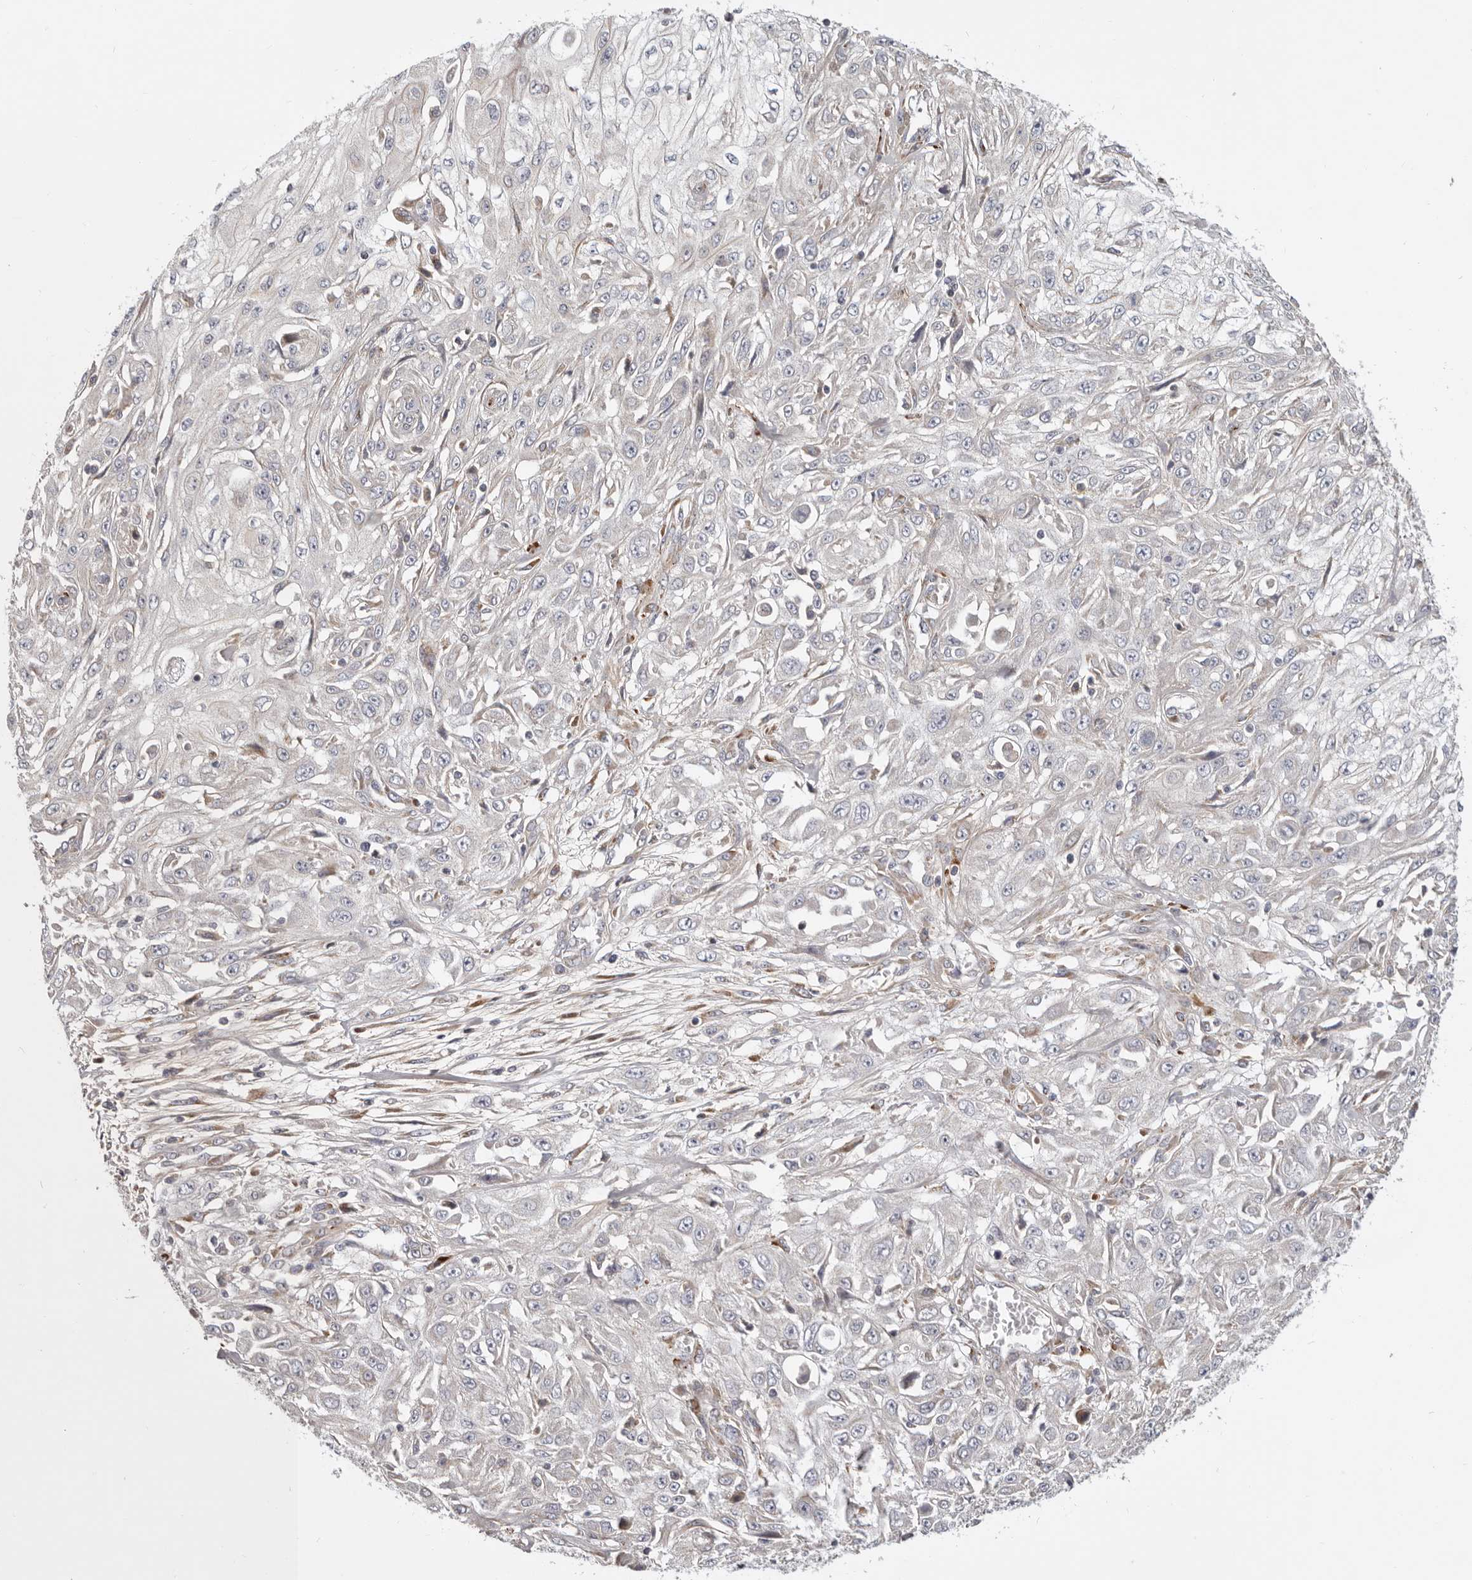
{"staining": {"intensity": "negative", "quantity": "none", "location": "none"}, "tissue": "skin cancer", "cell_type": "Tumor cells", "image_type": "cancer", "snomed": [{"axis": "morphology", "description": "Squamous cell carcinoma, NOS"}, {"axis": "morphology", "description": "Squamous cell carcinoma, metastatic, NOS"}, {"axis": "topography", "description": "Skin"}, {"axis": "topography", "description": "Lymph node"}], "caption": "Tumor cells are negative for brown protein staining in skin squamous cell carcinoma.", "gene": "MRPS10", "patient": {"sex": "male", "age": 75}}